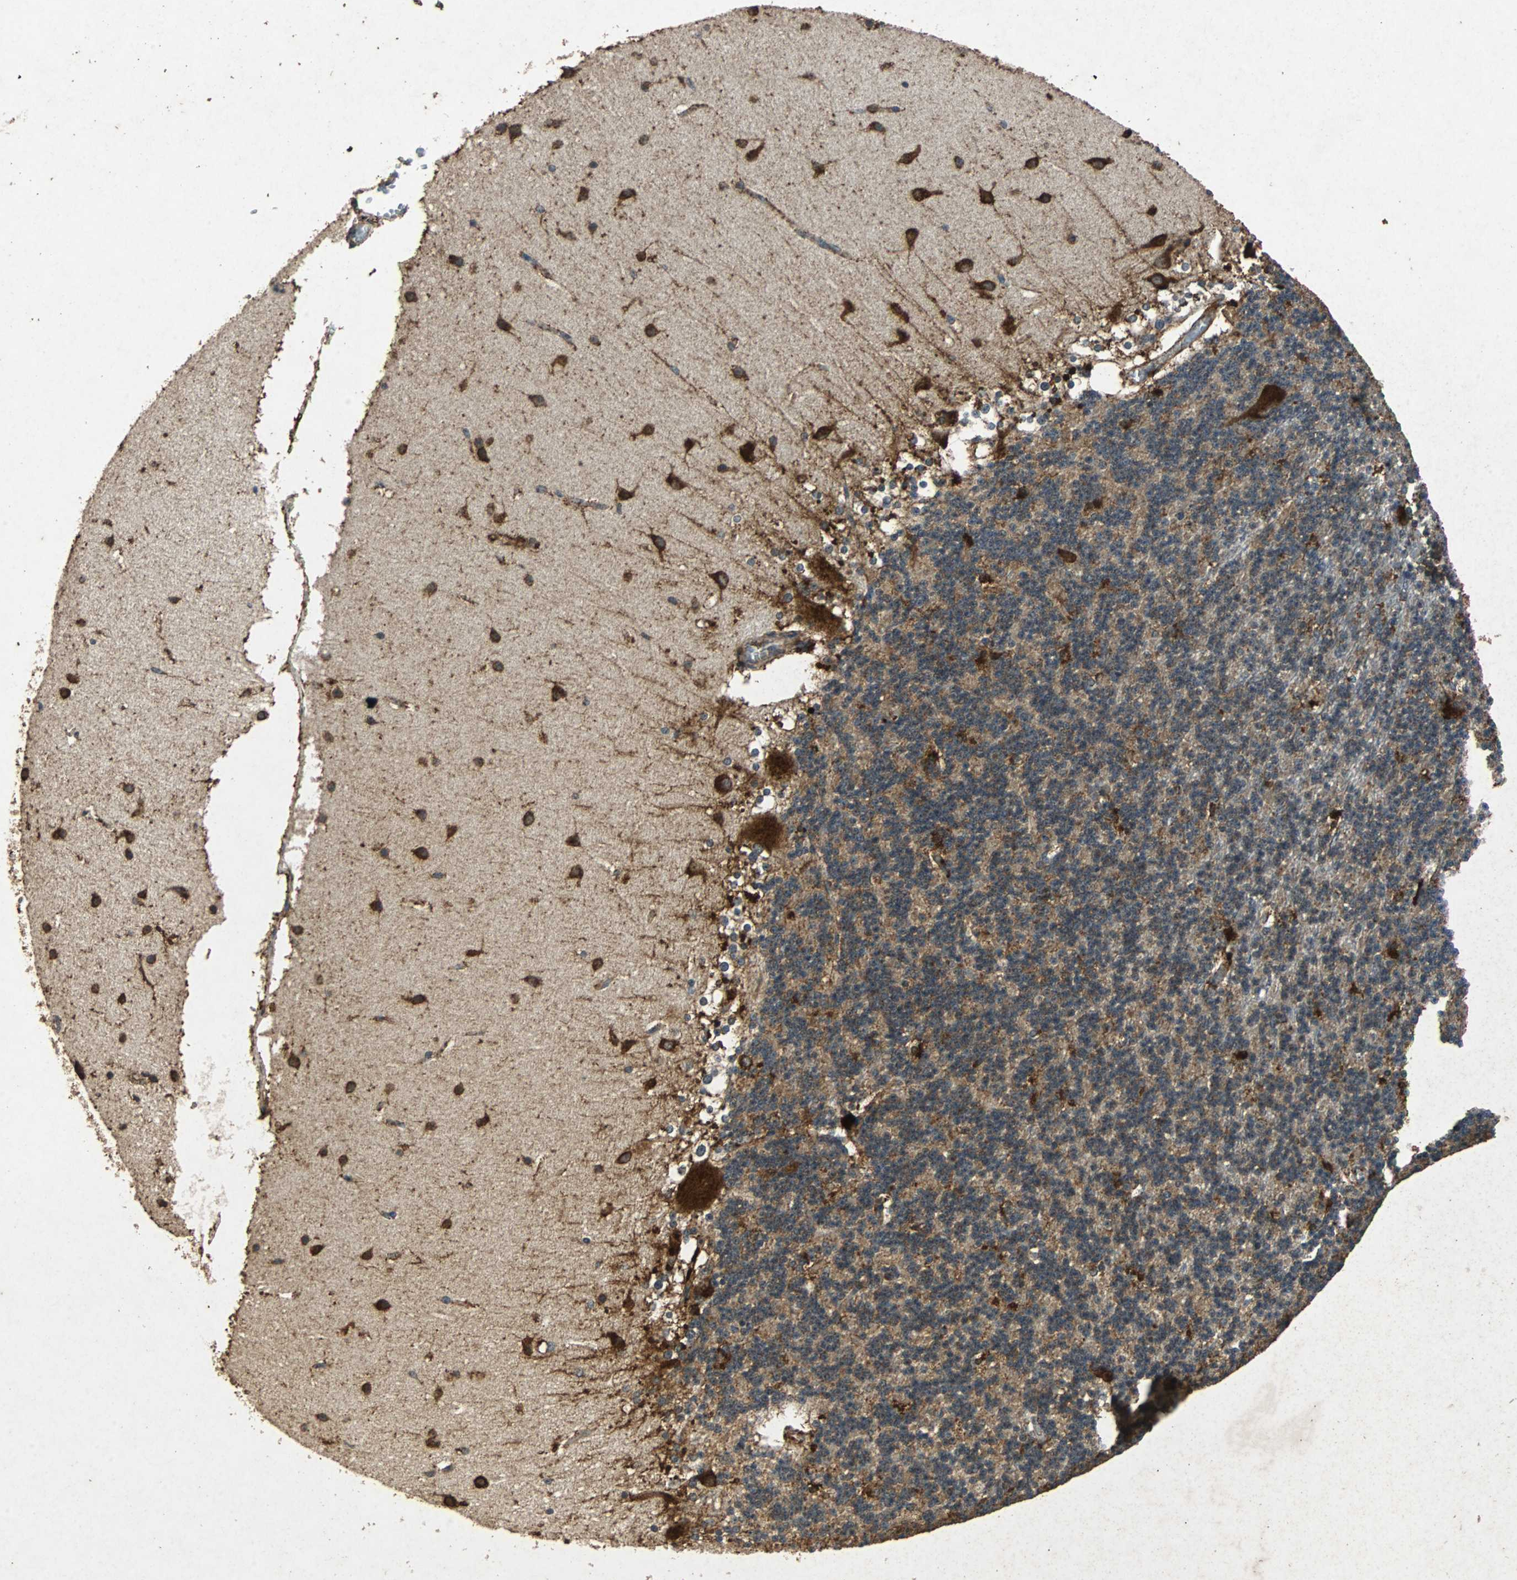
{"staining": {"intensity": "moderate", "quantity": ">75%", "location": "cytoplasmic/membranous"}, "tissue": "cerebellum", "cell_type": "Cells in granular layer", "image_type": "normal", "snomed": [{"axis": "morphology", "description": "Normal tissue, NOS"}, {"axis": "topography", "description": "Cerebellum"}], "caption": "DAB immunohistochemical staining of normal cerebellum reveals moderate cytoplasmic/membranous protein positivity in about >75% of cells in granular layer.", "gene": "NAA10", "patient": {"sex": "female", "age": 19}}